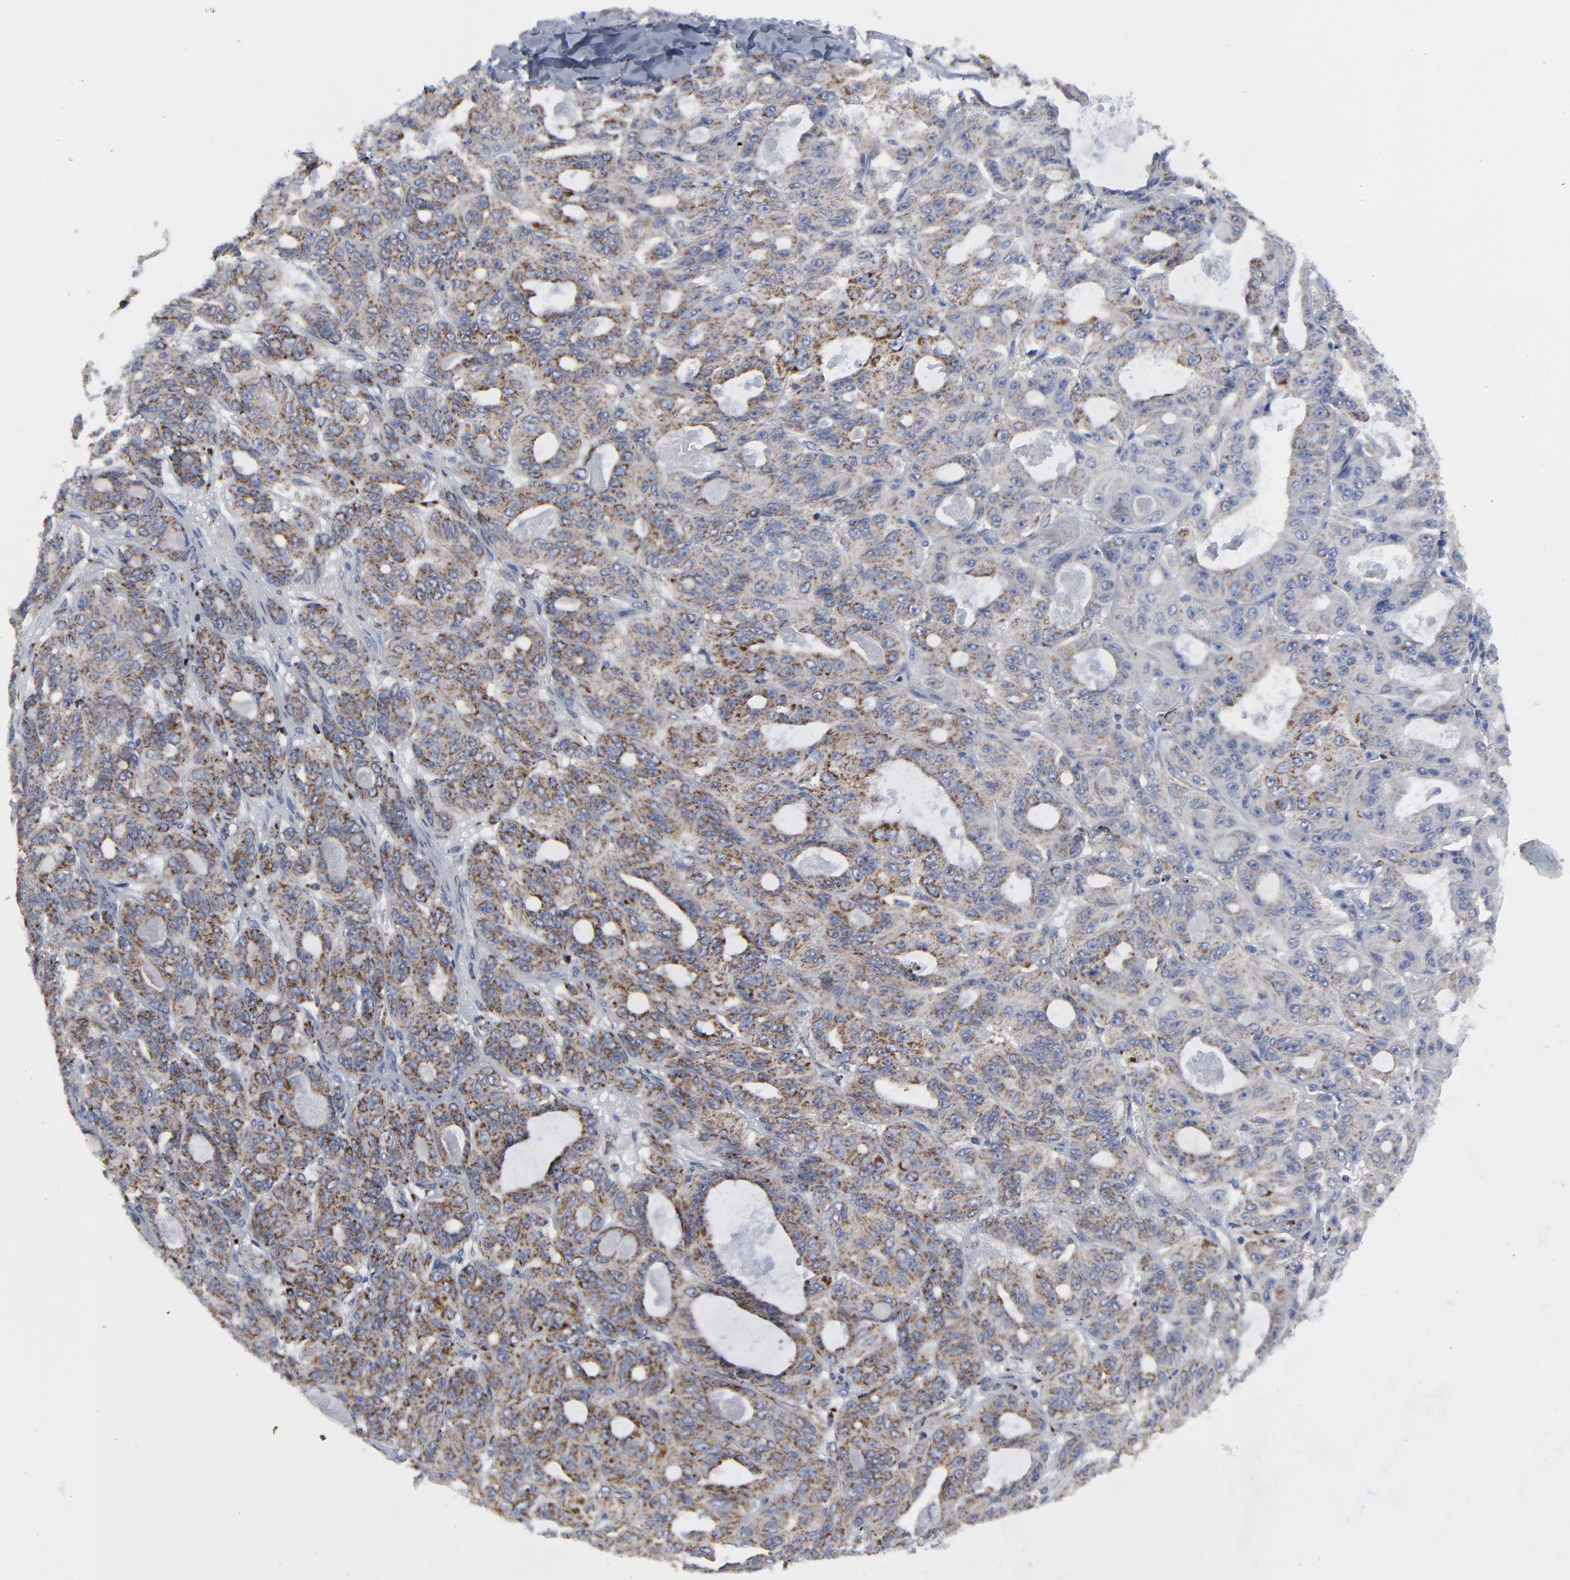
{"staining": {"intensity": "weak", "quantity": "25%-75%", "location": "cytoplasmic/membranous"}, "tissue": "ovarian cancer", "cell_type": "Tumor cells", "image_type": "cancer", "snomed": [{"axis": "morphology", "description": "Carcinoma, endometroid"}, {"axis": "topography", "description": "Ovary"}], "caption": "This is a histology image of immunohistochemistry staining of ovarian endometroid carcinoma, which shows weak expression in the cytoplasmic/membranous of tumor cells.", "gene": "TXNRD2", "patient": {"sex": "female", "age": 61}}